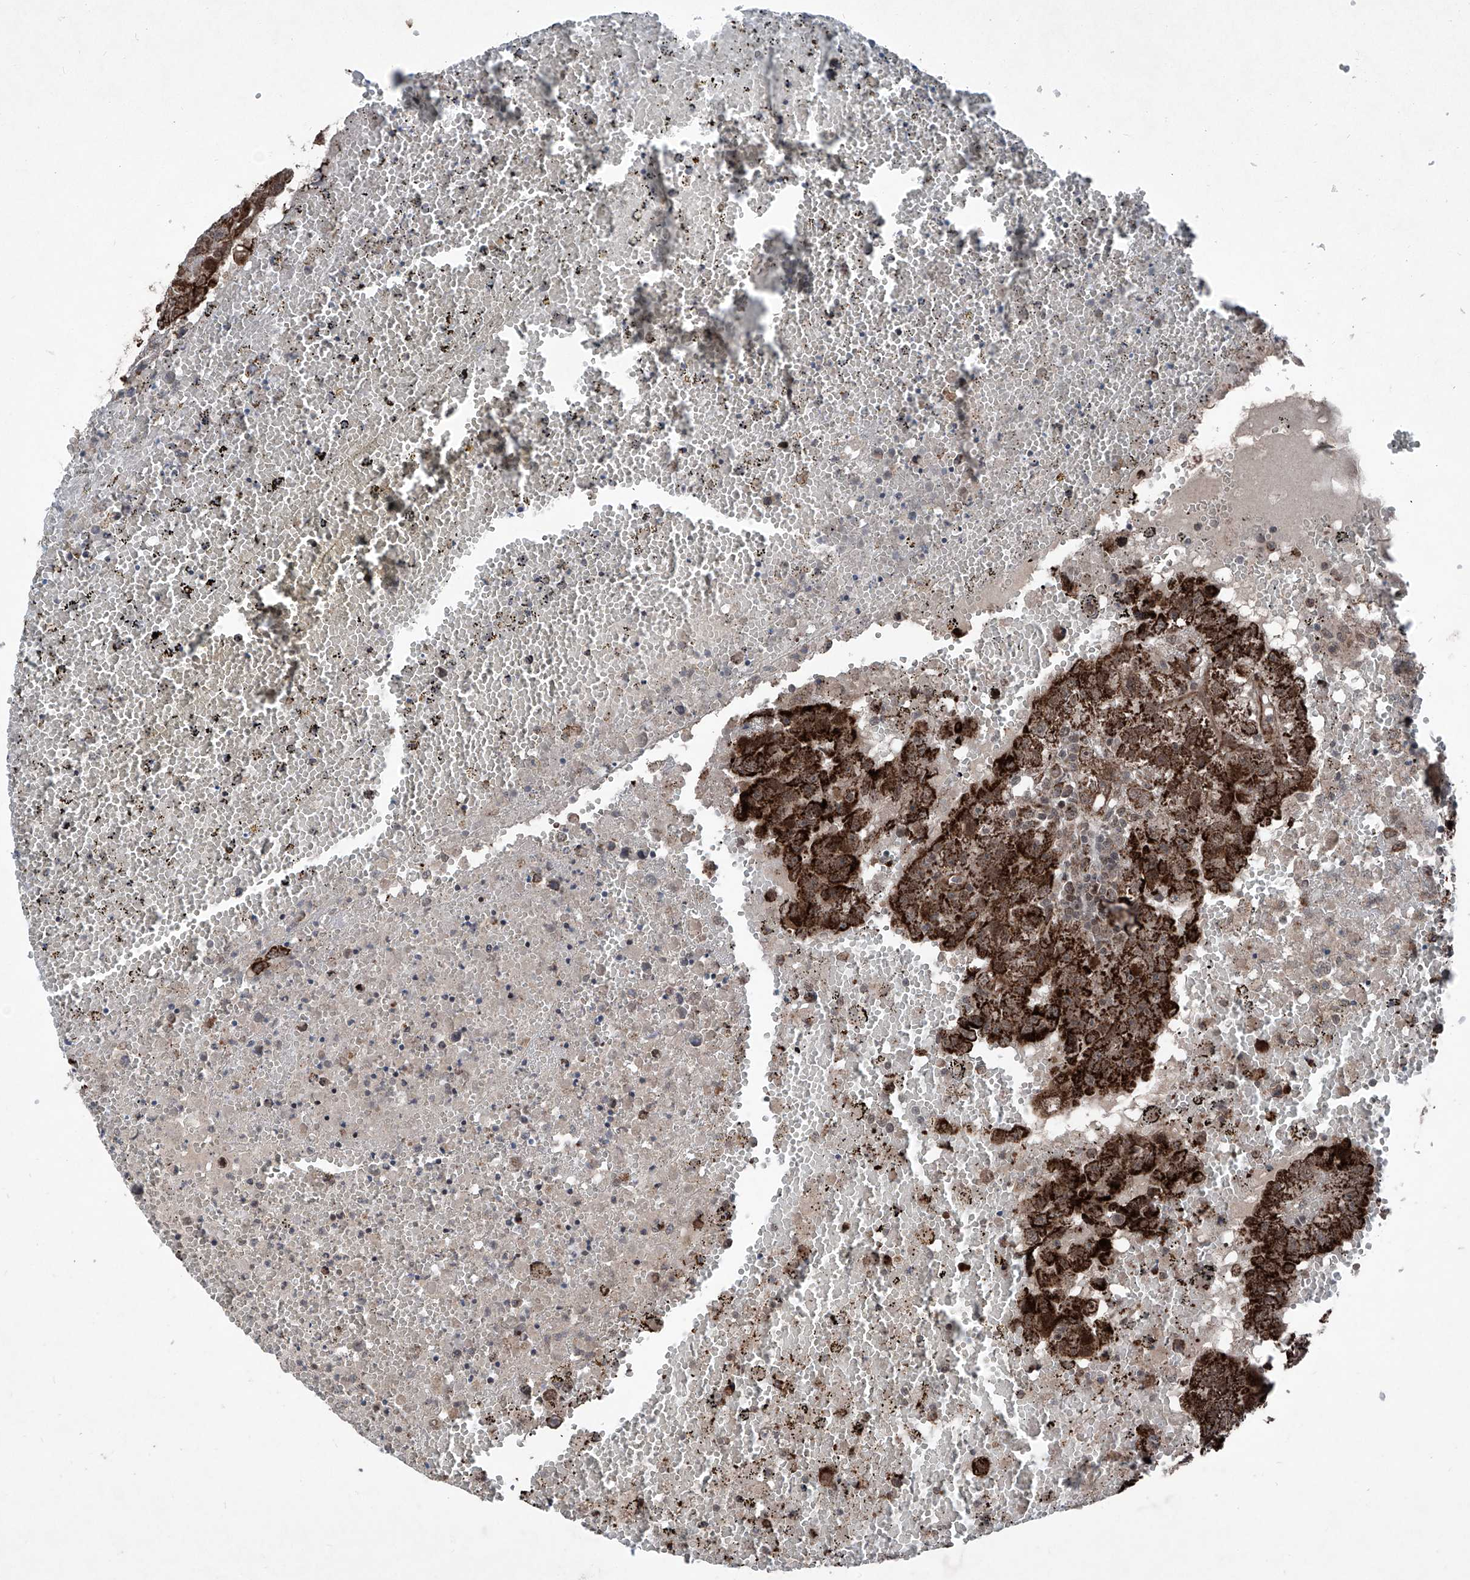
{"staining": {"intensity": "strong", "quantity": ">75%", "location": "cytoplasmic/membranous"}, "tissue": "testis cancer", "cell_type": "Tumor cells", "image_type": "cancer", "snomed": [{"axis": "morphology", "description": "Carcinoma, Embryonal, NOS"}, {"axis": "topography", "description": "Testis"}], "caption": "A photomicrograph showing strong cytoplasmic/membranous staining in approximately >75% of tumor cells in testis cancer, as visualized by brown immunohistochemical staining.", "gene": "COA7", "patient": {"sex": "male", "age": 25}}